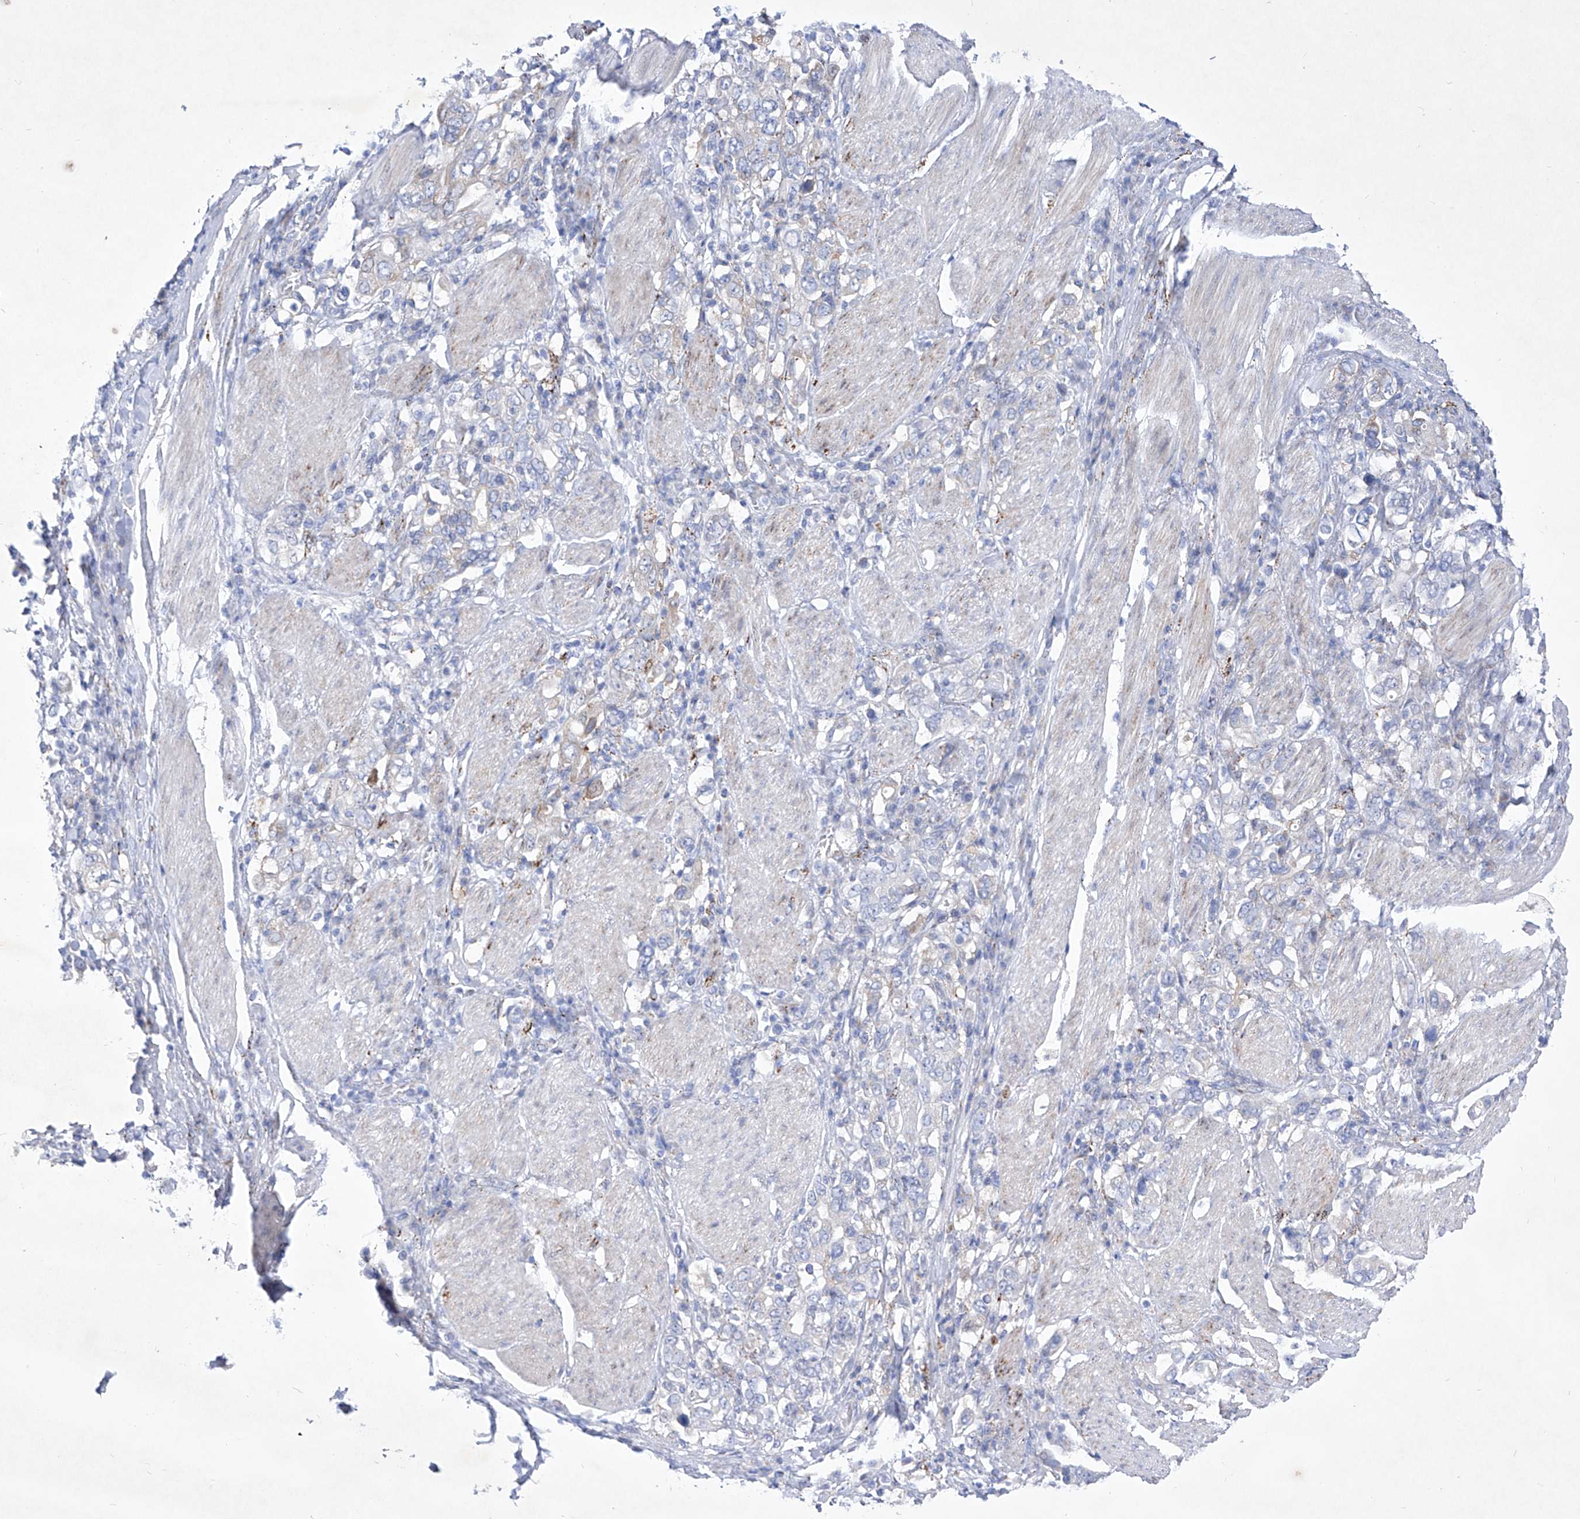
{"staining": {"intensity": "negative", "quantity": "none", "location": "none"}, "tissue": "stomach cancer", "cell_type": "Tumor cells", "image_type": "cancer", "snomed": [{"axis": "morphology", "description": "Adenocarcinoma, NOS"}, {"axis": "topography", "description": "Stomach, upper"}], "caption": "An immunohistochemistry micrograph of stomach cancer is shown. There is no staining in tumor cells of stomach cancer. (Stains: DAB IHC with hematoxylin counter stain, Microscopy: brightfield microscopy at high magnification).", "gene": "C1orf87", "patient": {"sex": "male", "age": 62}}